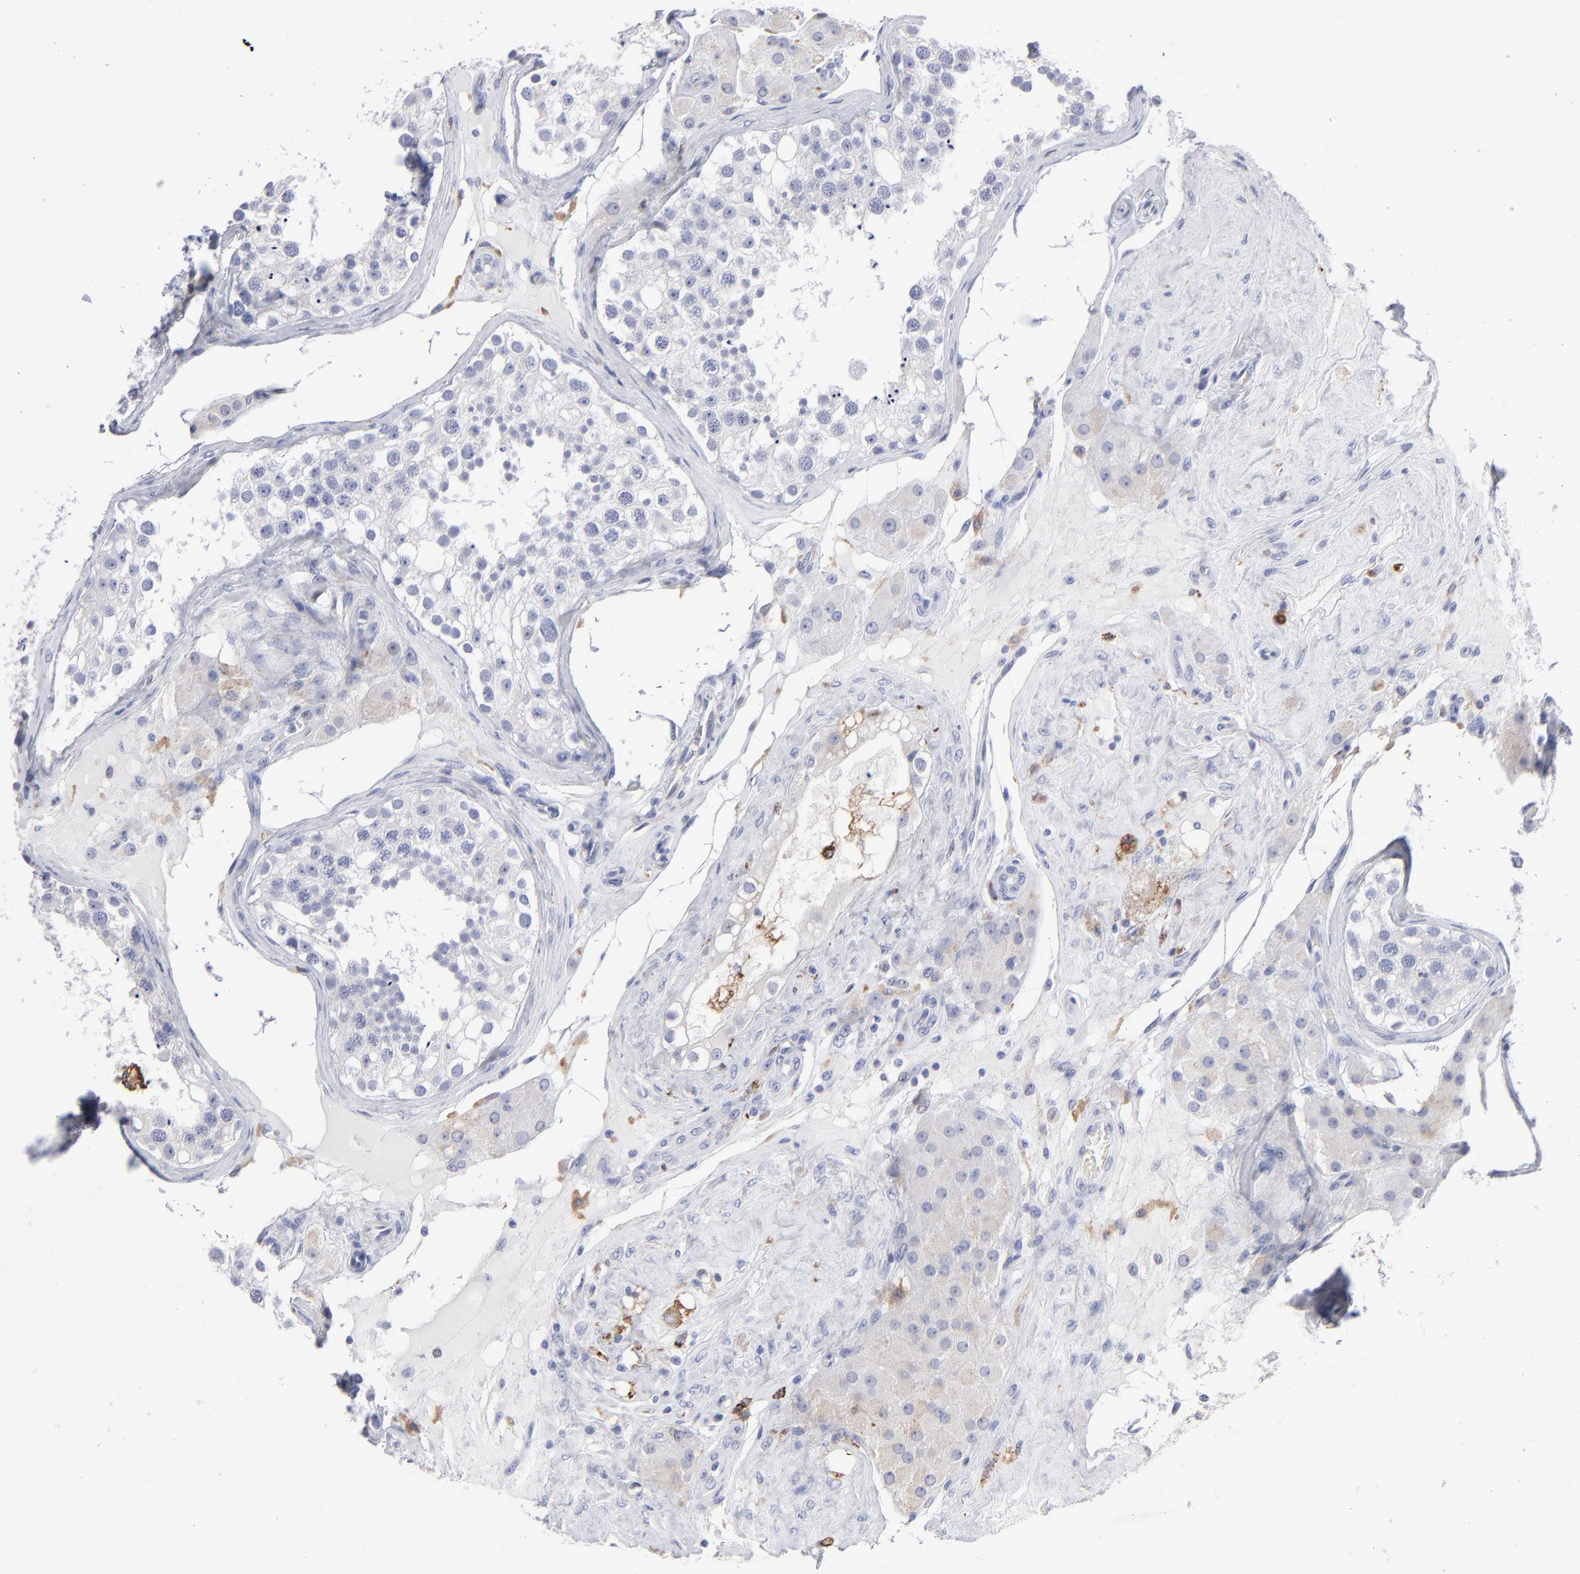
{"staining": {"intensity": "negative", "quantity": "none", "location": "none"}, "tissue": "testis", "cell_type": "Cells in seminiferous ducts", "image_type": "normal", "snomed": [{"axis": "morphology", "description": "Normal tissue, NOS"}, {"axis": "topography", "description": "Testis"}], "caption": "An immunohistochemistry histopathology image of benign testis is shown. There is no staining in cells in seminiferous ducts of testis.", "gene": "CD180", "patient": {"sex": "male", "age": 68}}